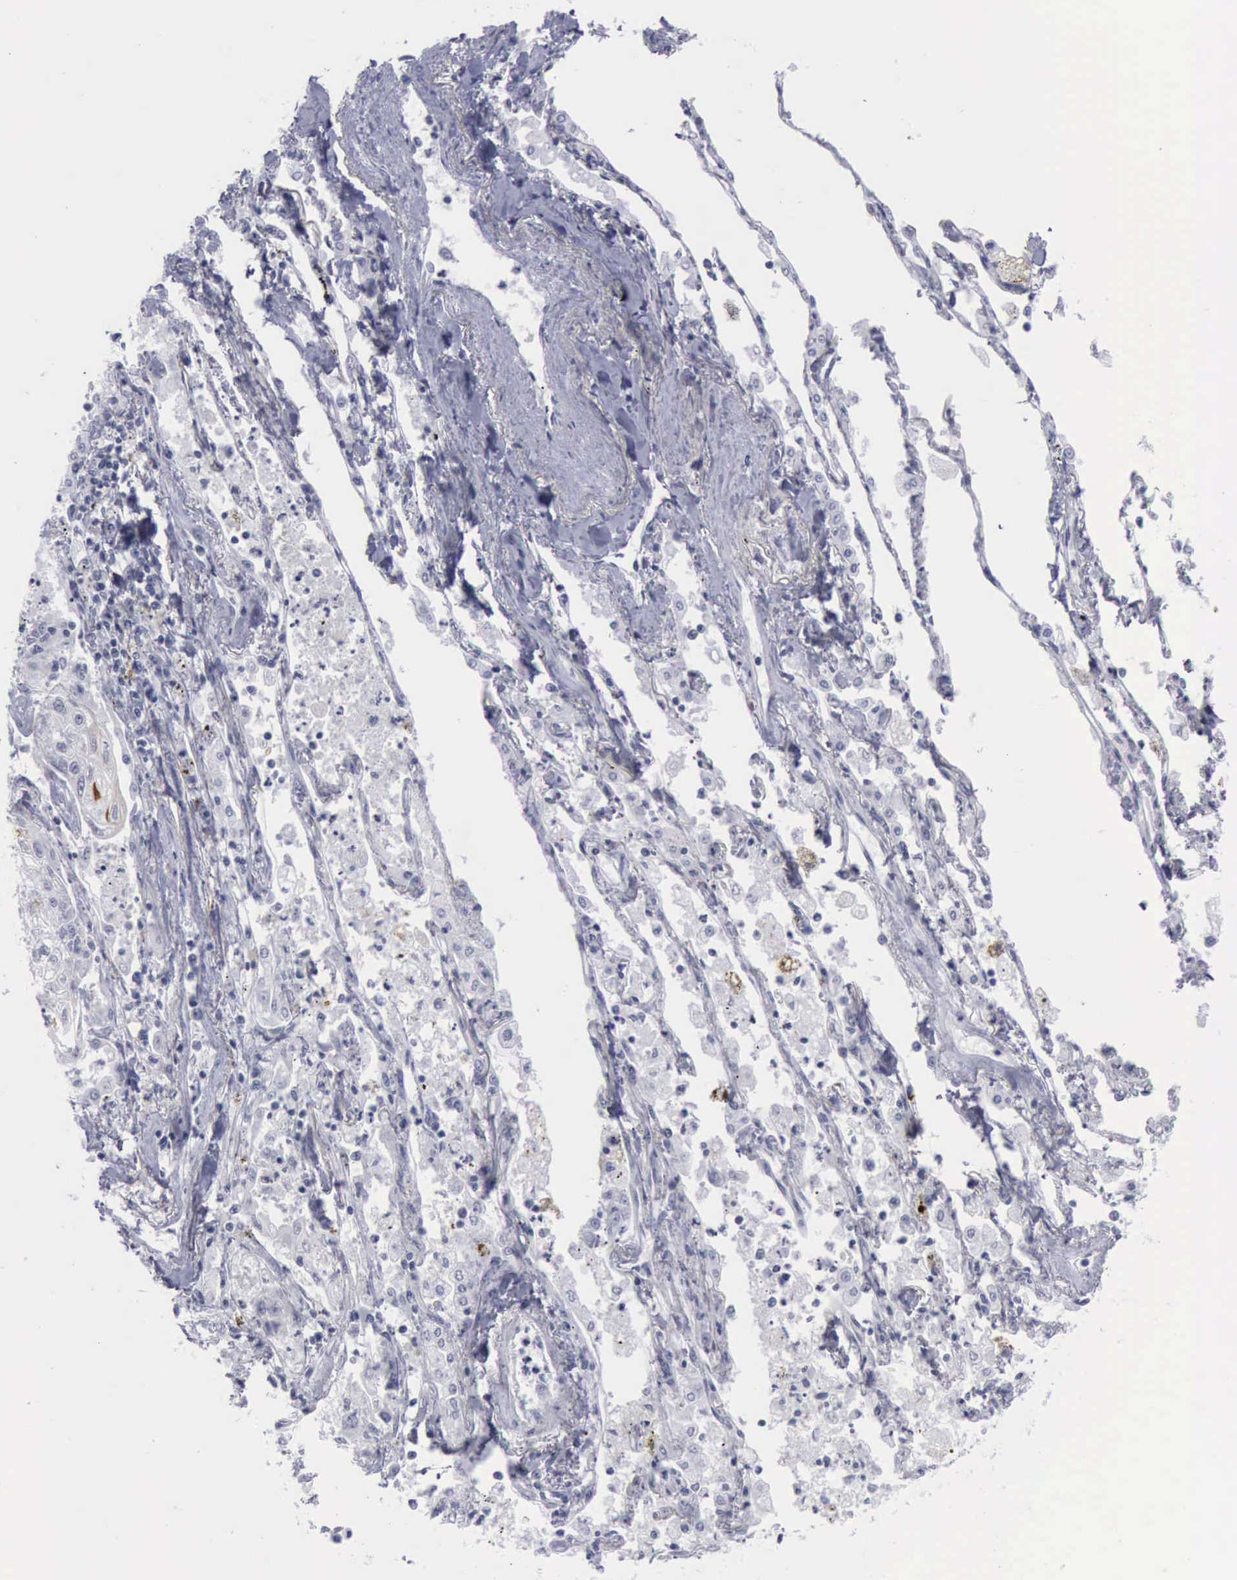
{"staining": {"intensity": "weak", "quantity": "<25%", "location": "cytoplasmic/membranous"}, "tissue": "lung cancer", "cell_type": "Tumor cells", "image_type": "cancer", "snomed": [{"axis": "morphology", "description": "Squamous cell carcinoma, NOS"}, {"axis": "topography", "description": "Lung"}], "caption": "Immunohistochemistry of lung cancer (squamous cell carcinoma) demonstrates no expression in tumor cells.", "gene": "KRT13", "patient": {"sex": "male", "age": 75}}